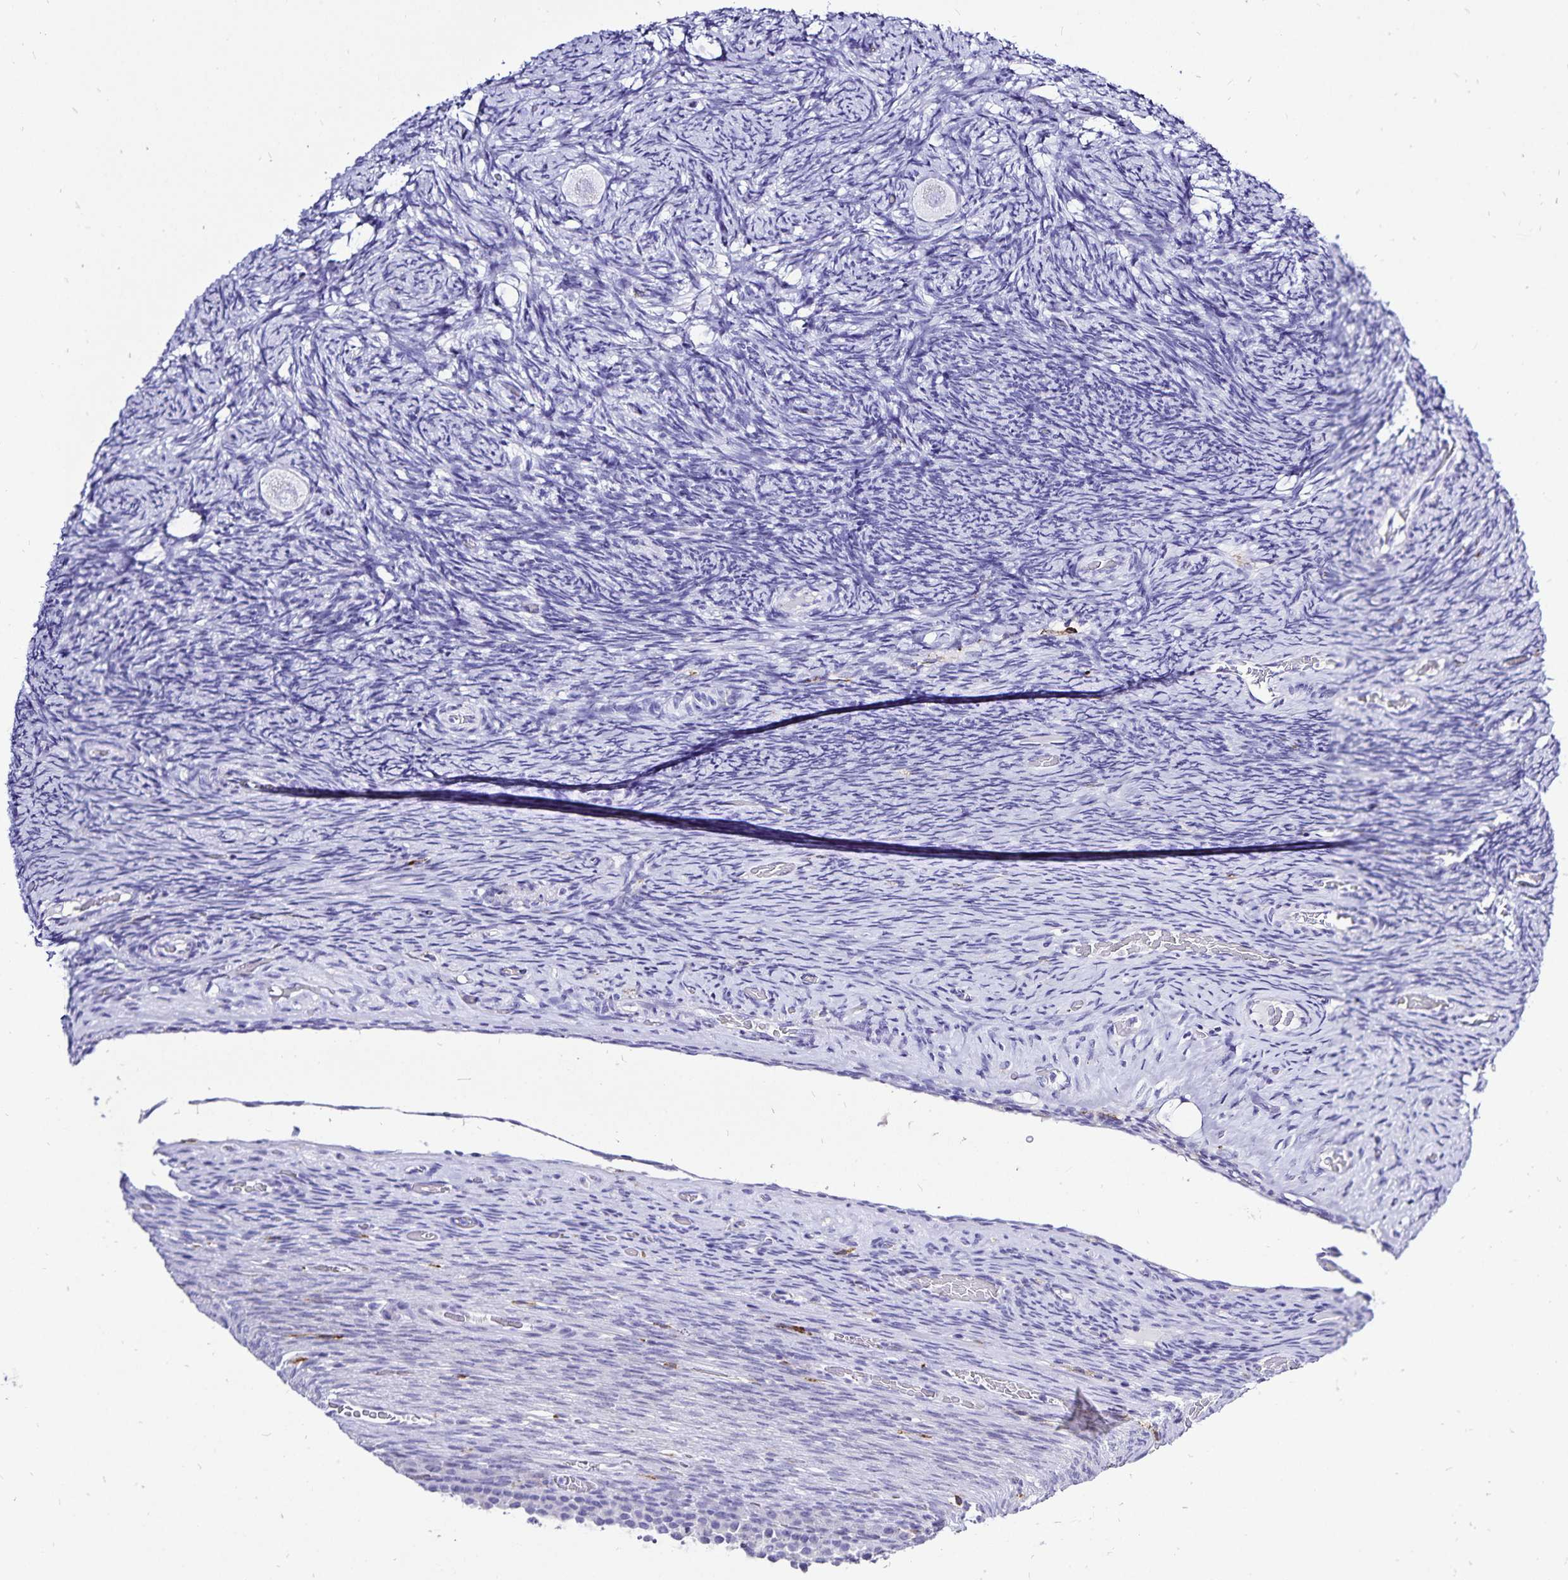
{"staining": {"intensity": "negative", "quantity": "none", "location": "none"}, "tissue": "ovary", "cell_type": "Follicle cells", "image_type": "normal", "snomed": [{"axis": "morphology", "description": "Normal tissue, NOS"}, {"axis": "topography", "description": "Ovary"}], "caption": "IHC image of benign human ovary stained for a protein (brown), which exhibits no positivity in follicle cells.", "gene": "PLAC1", "patient": {"sex": "female", "age": 34}}